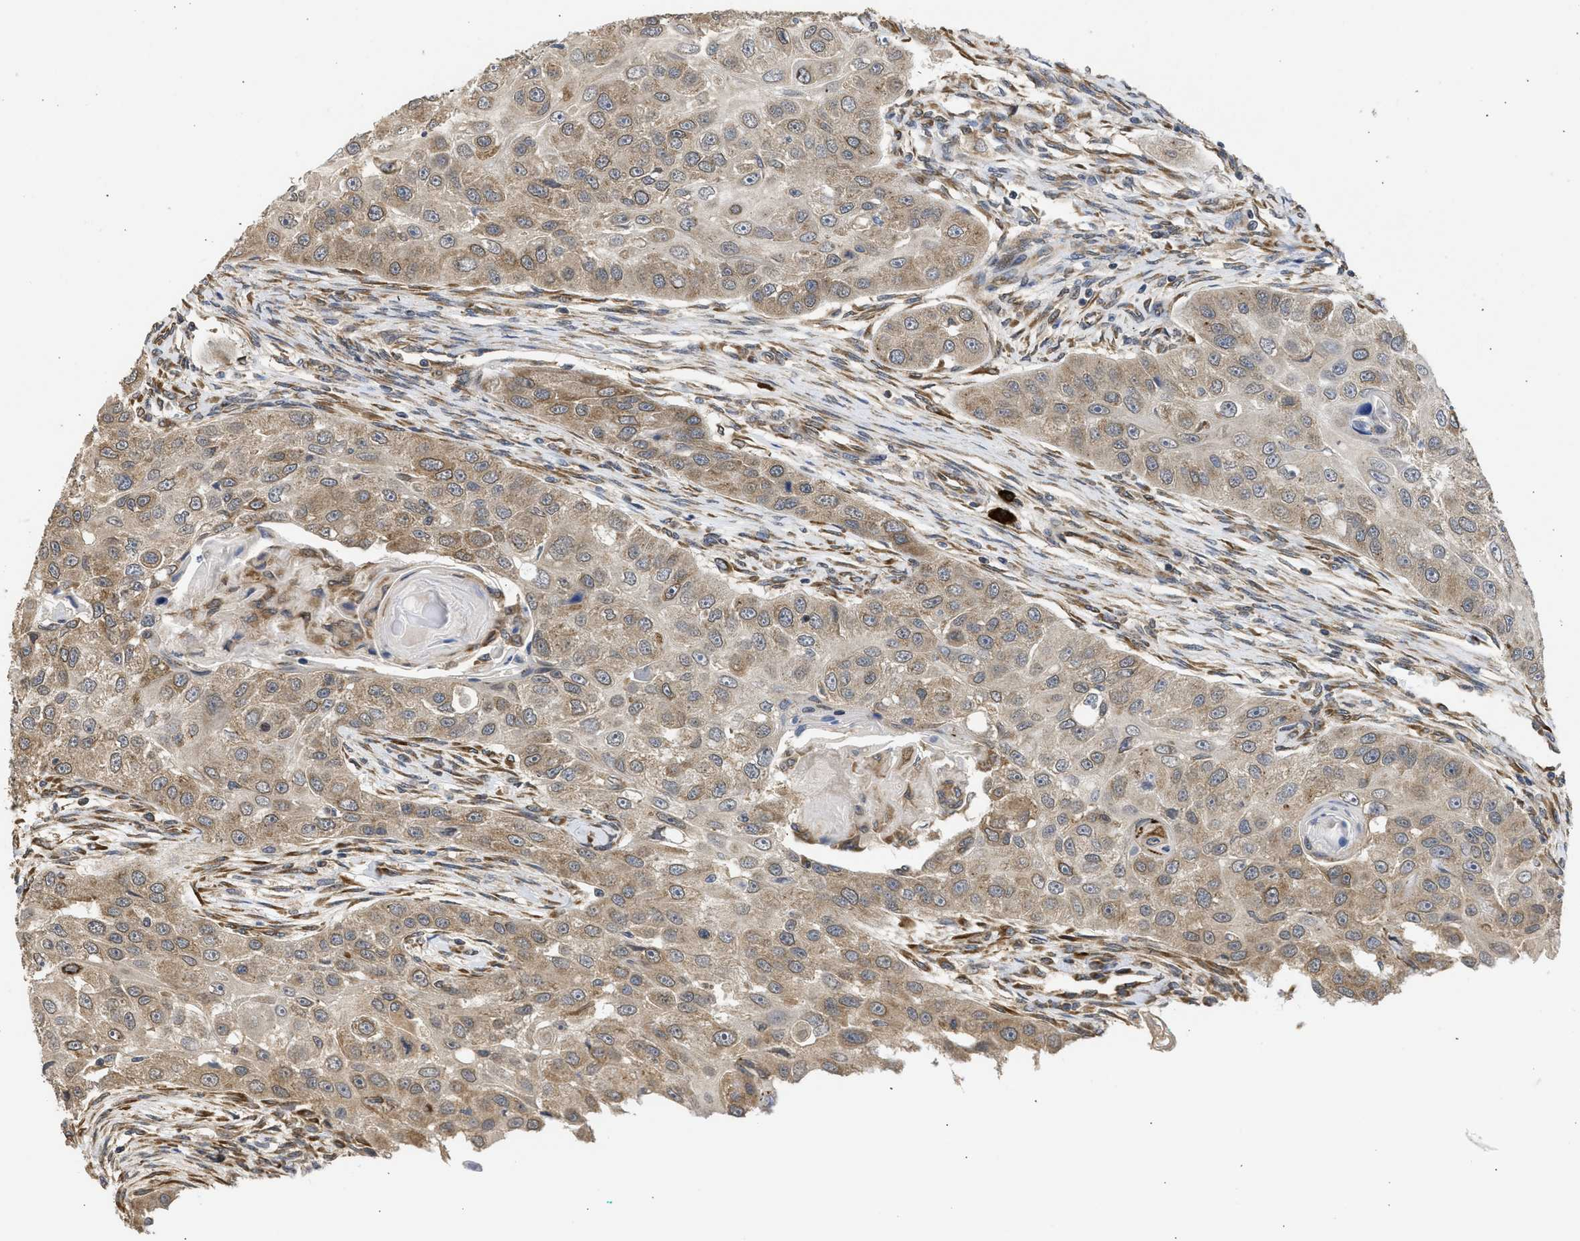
{"staining": {"intensity": "weak", "quantity": ">75%", "location": "cytoplasmic/membranous"}, "tissue": "head and neck cancer", "cell_type": "Tumor cells", "image_type": "cancer", "snomed": [{"axis": "morphology", "description": "Normal tissue, NOS"}, {"axis": "morphology", "description": "Squamous cell carcinoma, NOS"}, {"axis": "topography", "description": "Skeletal muscle"}, {"axis": "topography", "description": "Head-Neck"}], "caption": "Weak cytoplasmic/membranous protein expression is identified in about >75% of tumor cells in head and neck squamous cell carcinoma.", "gene": "DNAJC1", "patient": {"sex": "male", "age": 51}}